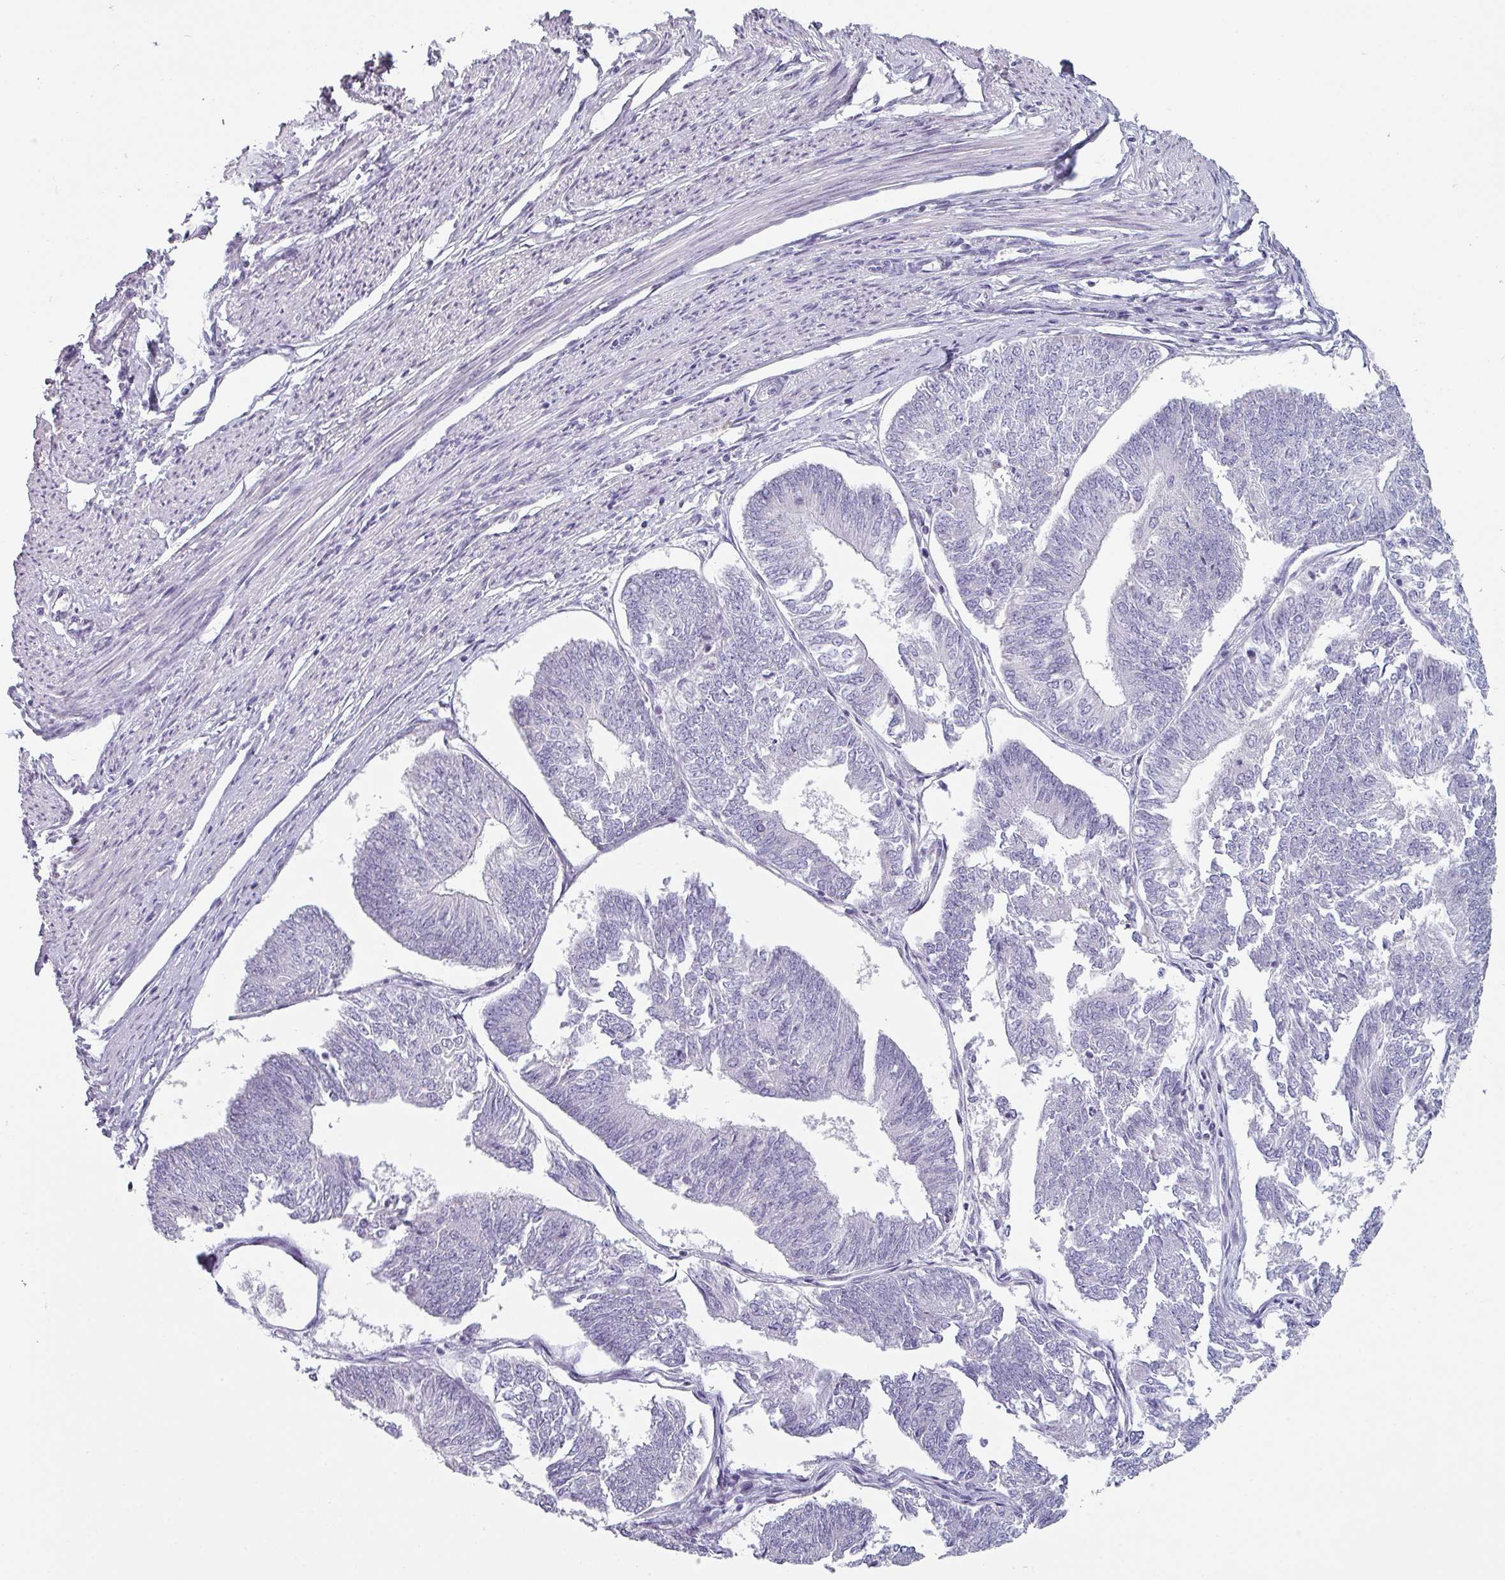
{"staining": {"intensity": "negative", "quantity": "none", "location": "none"}, "tissue": "endometrial cancer", "cell_type": "Tumor cells", "image_type": "cancer", "snomed": [{"axis": "morphology", "description": "Adenocarcinoma, NOS"}, {"axis": "topography", "description": "Endometrium"}], "caption": "Endometrial cancer was stained to show a protein in brown. There is no significant expression in tumor cells.", "gene": "SFTPA1", "patient": {"sex": "female", "age": 58}}